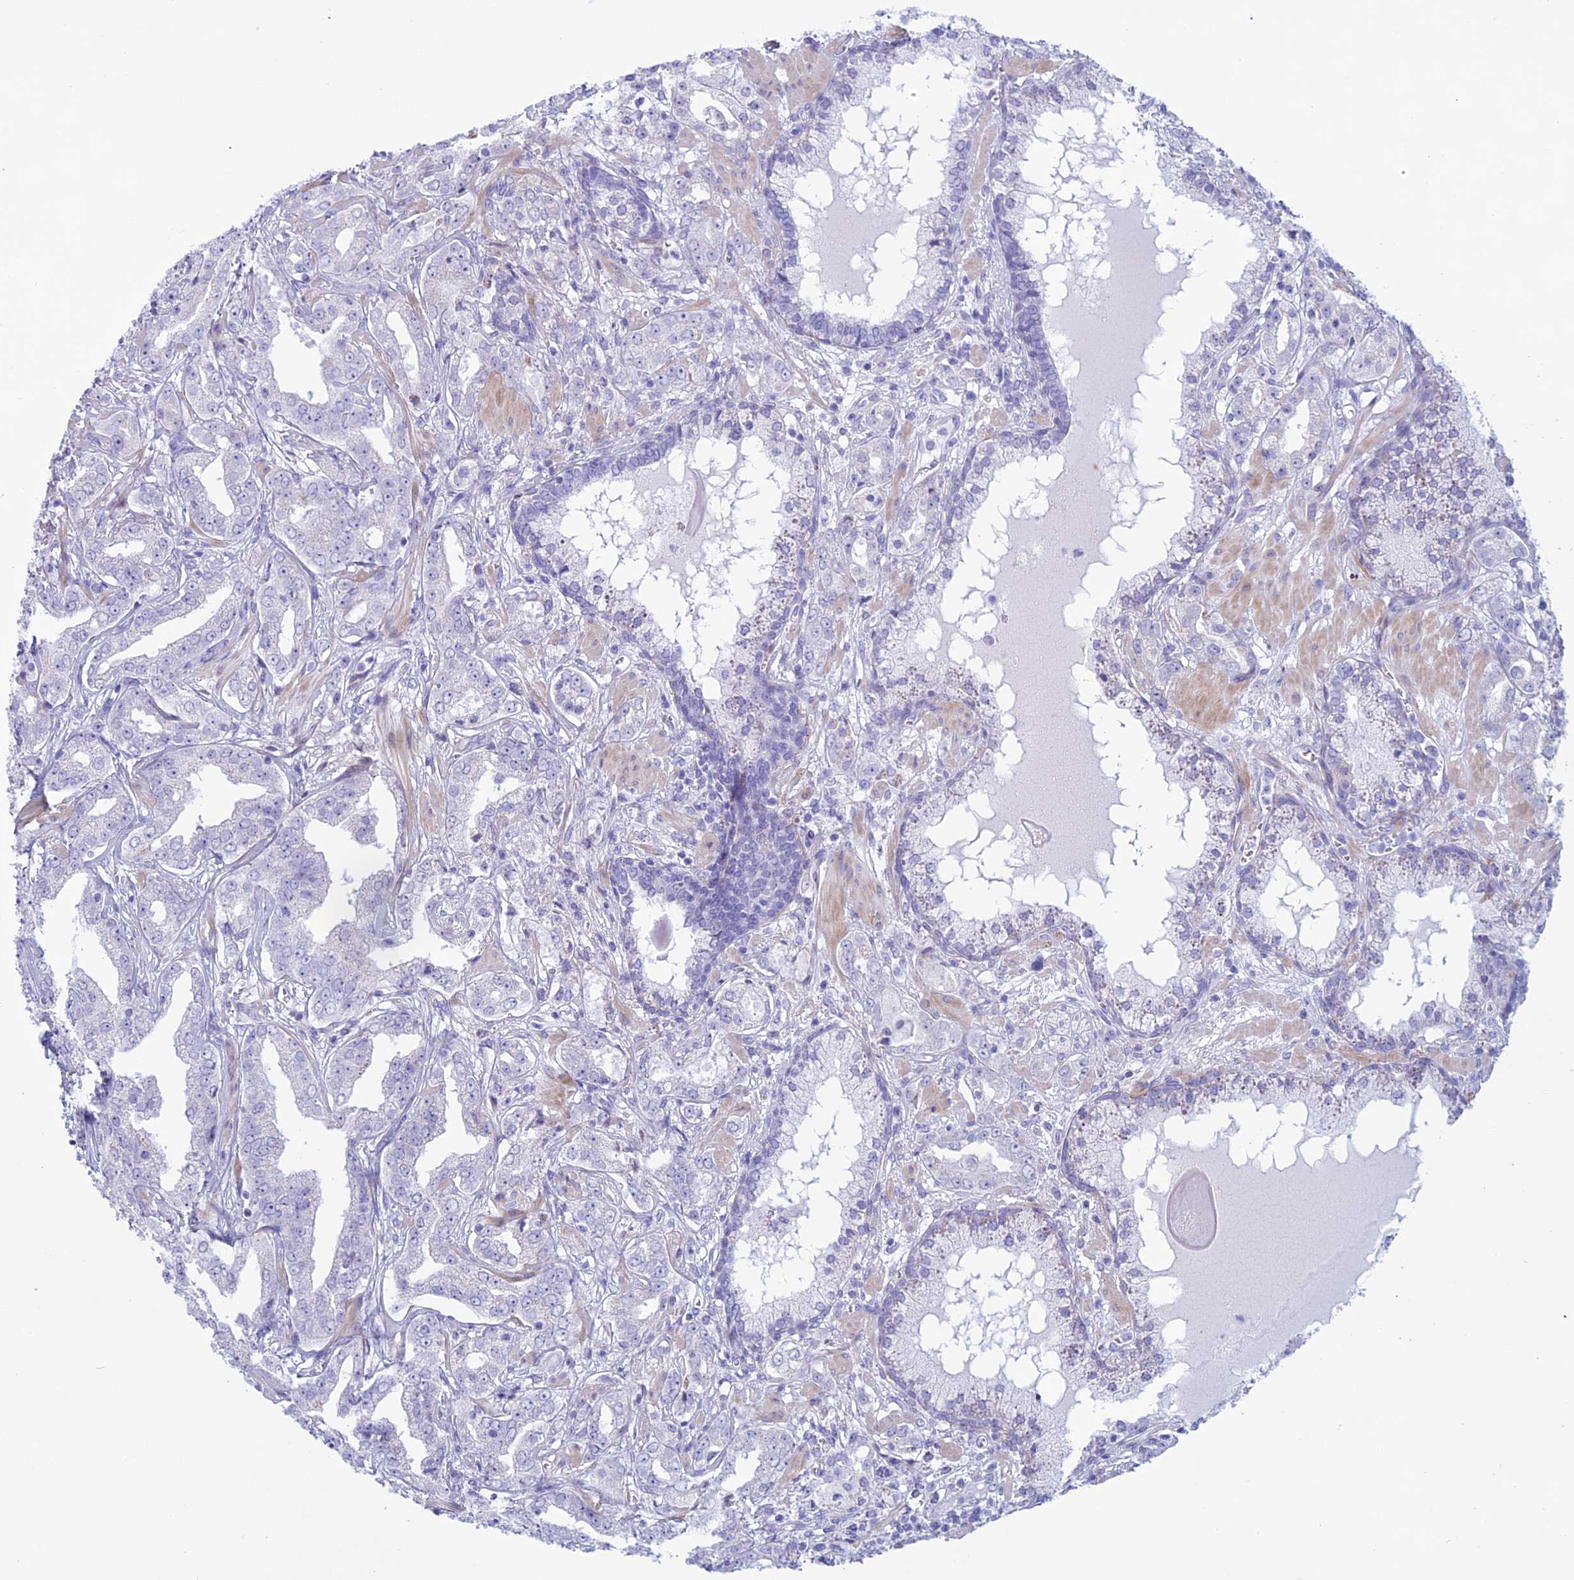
{"staining": {"intensity": "negative", "quantity": "none", "location": "none"}, "tissue": "prostate cancer", "cell_type": "Tumor cells", "image_type": "cancer", "snomed": [{"axis": "morphology", "description": "Adenocarcinoma, High grade"}, {"axis": "topography", "description": "Prostate"}], "caption": "This is a photomicrograph of immunohistochemistry staining of prostate cancer, which shows no staining in tumor cells.", "gene": "SPHKAP", "patient": {"sex": "male", "age": 63}}